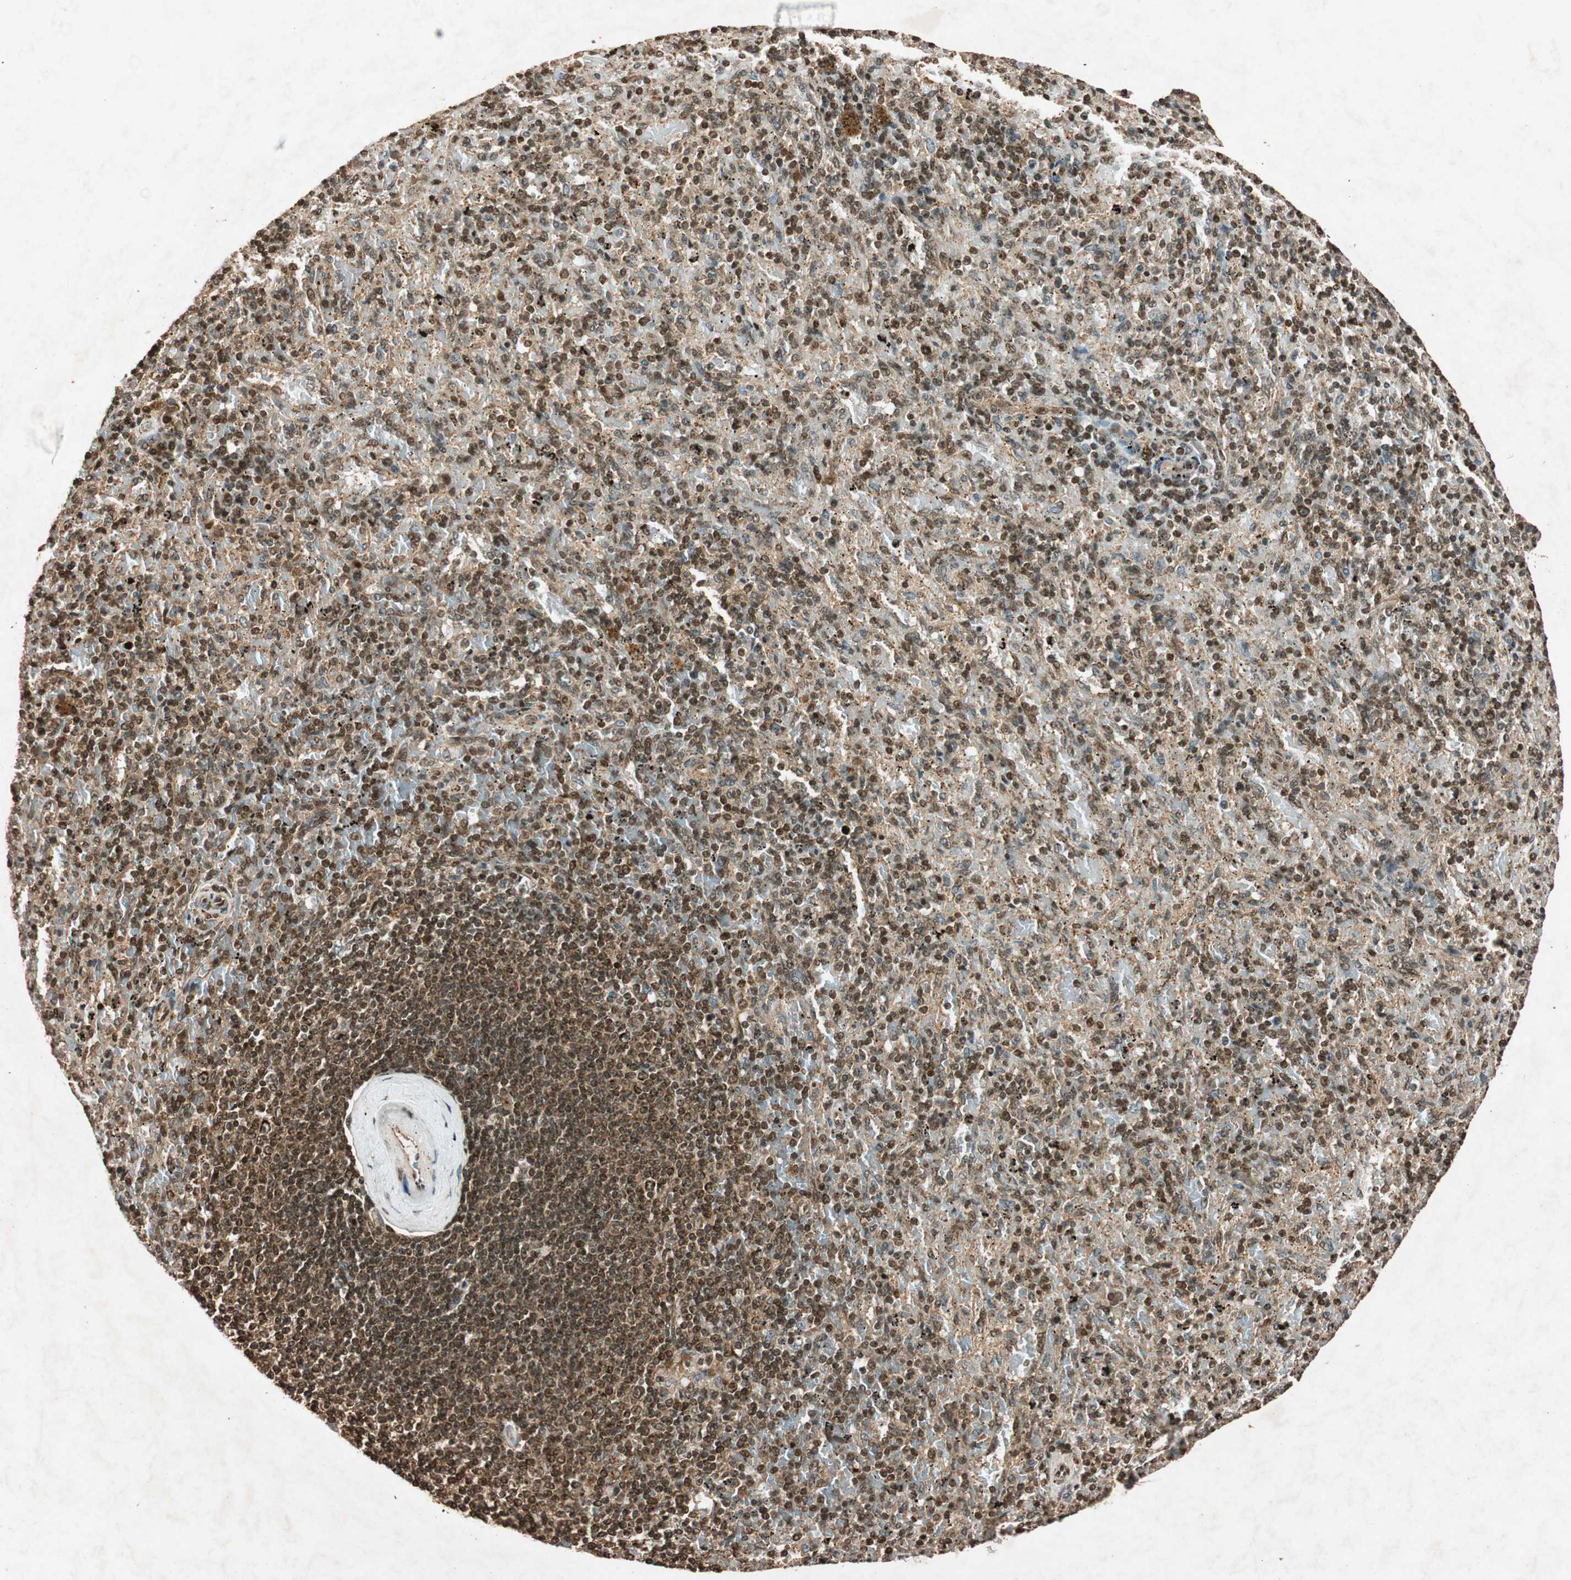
{"staining": {"intensity": "moderate", "quantity": ">75%", "location": "nuclear"}, "tissue": "spleen", "cell_type": "Cells in red pulp", "image_type": "normal", "snomed": [{"axis": "morphology", "description": "Normal tissue, NOS"}, {"axis": "topography", "description": "Spleen"}], "caption": "The micrograph exhibits staining of normal spleen, revealing moderate nuclear protein staining (brown color) within cells in red pulp.", "gene": "ALKBH5", "patient": {"sex": "female", "age": 43}}